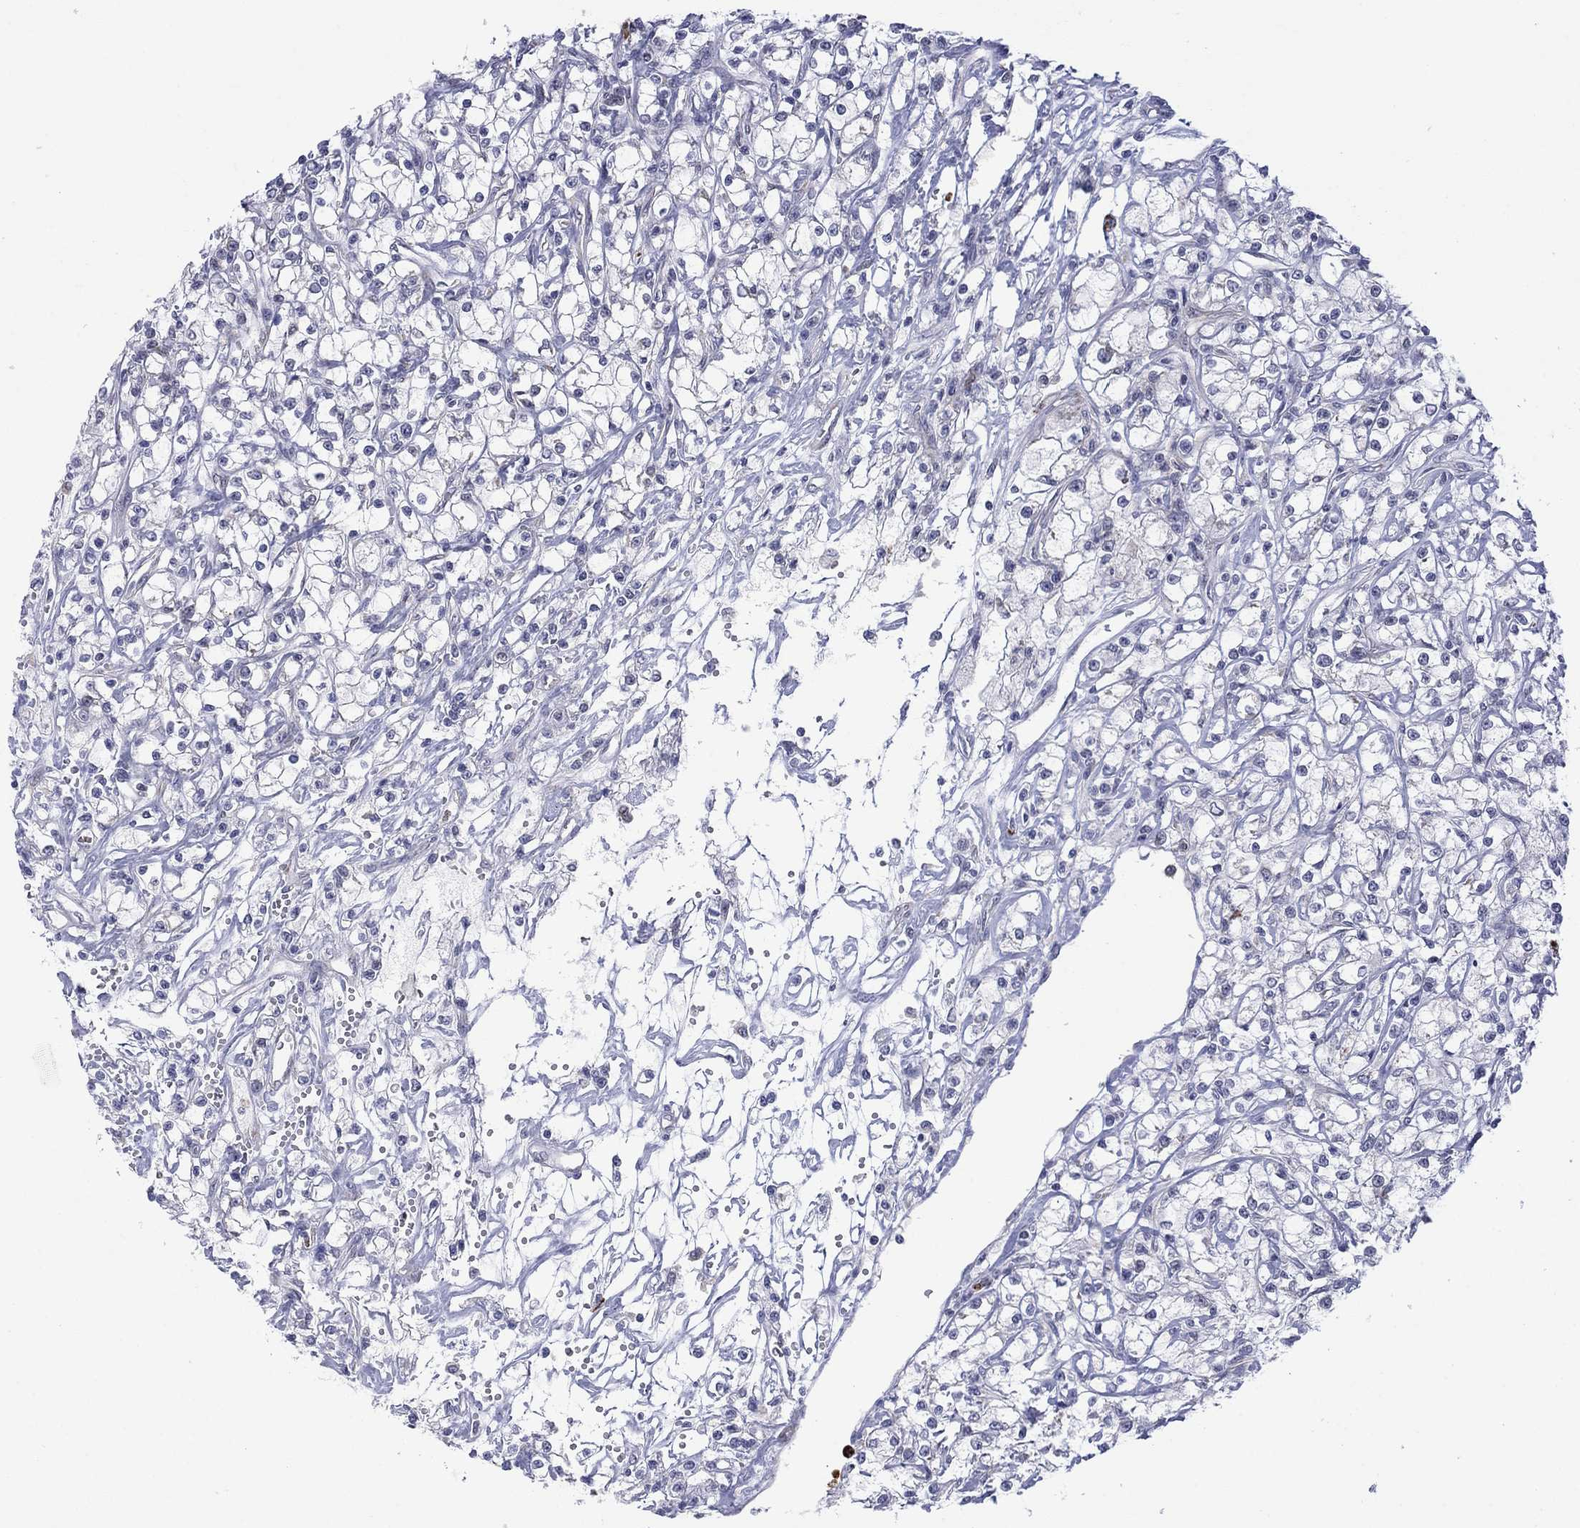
{"staining": {"intensity": "negative", "quantity": "none", "location": "none"}, "tissue": "renal cancer", "cell_type": "Tumor cells", "image_type": "cancer", "snomed": [{"axis": "morphology", "description": "Adenocarcinoma, NOS"}, {"axis": "topography", "description": "Kidney"}], "caption": "An IHC micrograph of renal cancer (adenocarcinoma) is shown. There is no staining in tumor cells of renal cancer (adenocarcinoma). Brightfield microscopy of IHC stained with DAB (3,3'-diaminobenzidine) (brown) and hematoxylin (blue), captured at high magnification.", "gene": "MTRFR", "patient": {"sex": "female", "age": 59}}